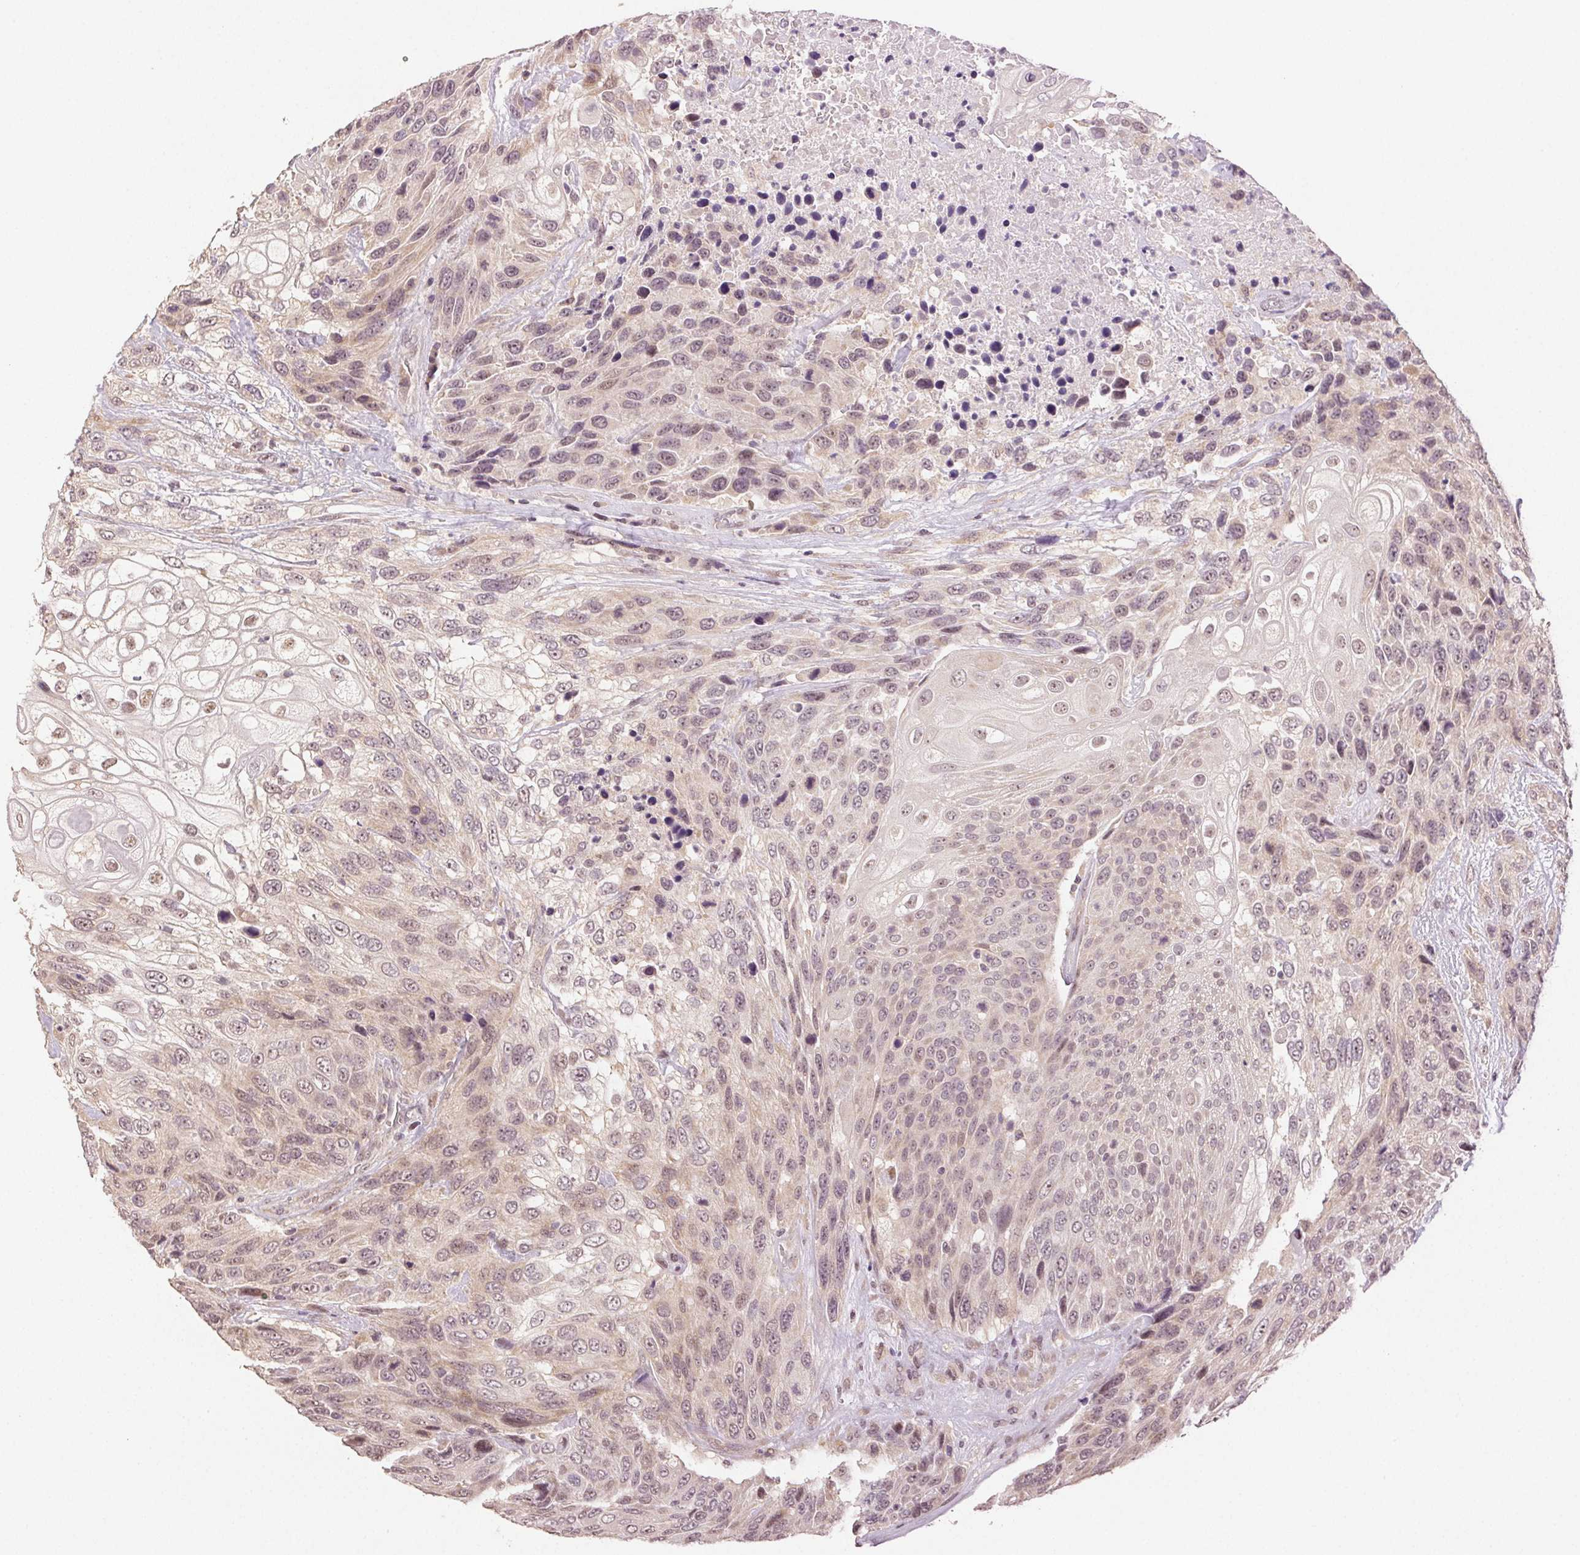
{"staining": {"intensity": "weak", "quantity": "<25%", "location": "nuclear"}, "tissue": "urothelial cancer", "cell_type": "Tumor cells", "image_type": "cancer", "snomed": [{"axis": "morphology", "description": "Urothelial carcinoma, High grade"}, {"axis": "topography", "description": "Urinary bladder"}], "caption": "DAB (3,3'-diaminobenzidine) immunohistochemical staining of human urothelial cancer displays no significant expression in tumor cells.", "gene": "PLCB1", "patient": {"sex": "female", "age": 70}}